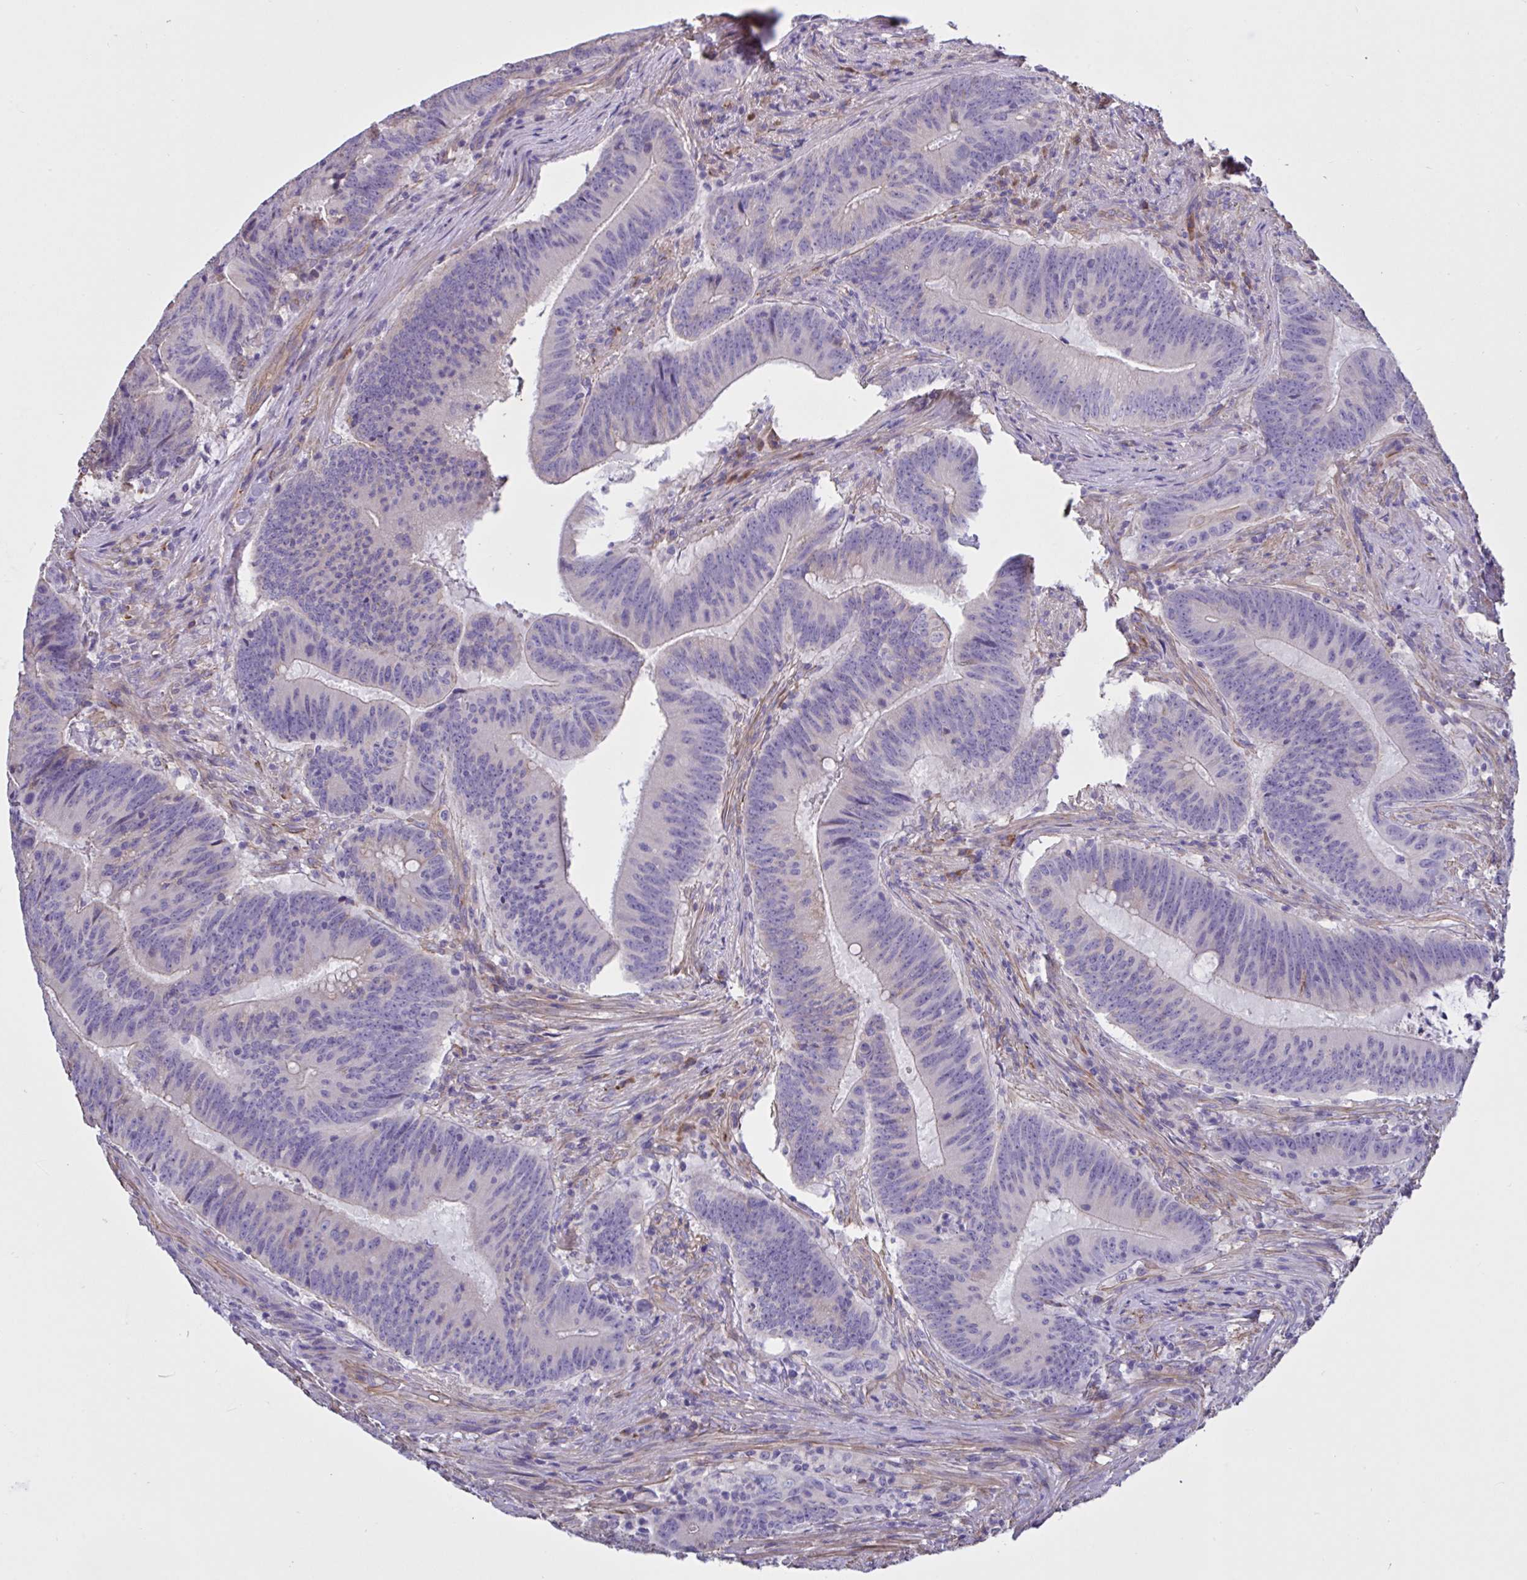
{"staining": {"intensity": "weak", "quantity": "<25%", "location": "cytoplasmic/membranous"}, "tissue": "colorectal cancer", "cell_type": "Tumor cells", "image_type": "cancer", "snomed": [{"axis": "morphology", "description": "Adenocarcinoma, NOS"}, {"axis": "topography", "description": "Colon"}], "caption": "Immunohistochemistry image of human colorectal cancer stained for a protein (brown), which demonstrates no expression in tumor cells.", "gene": "SLC66A1", "patient": {"sex": "female", "age": 87}}